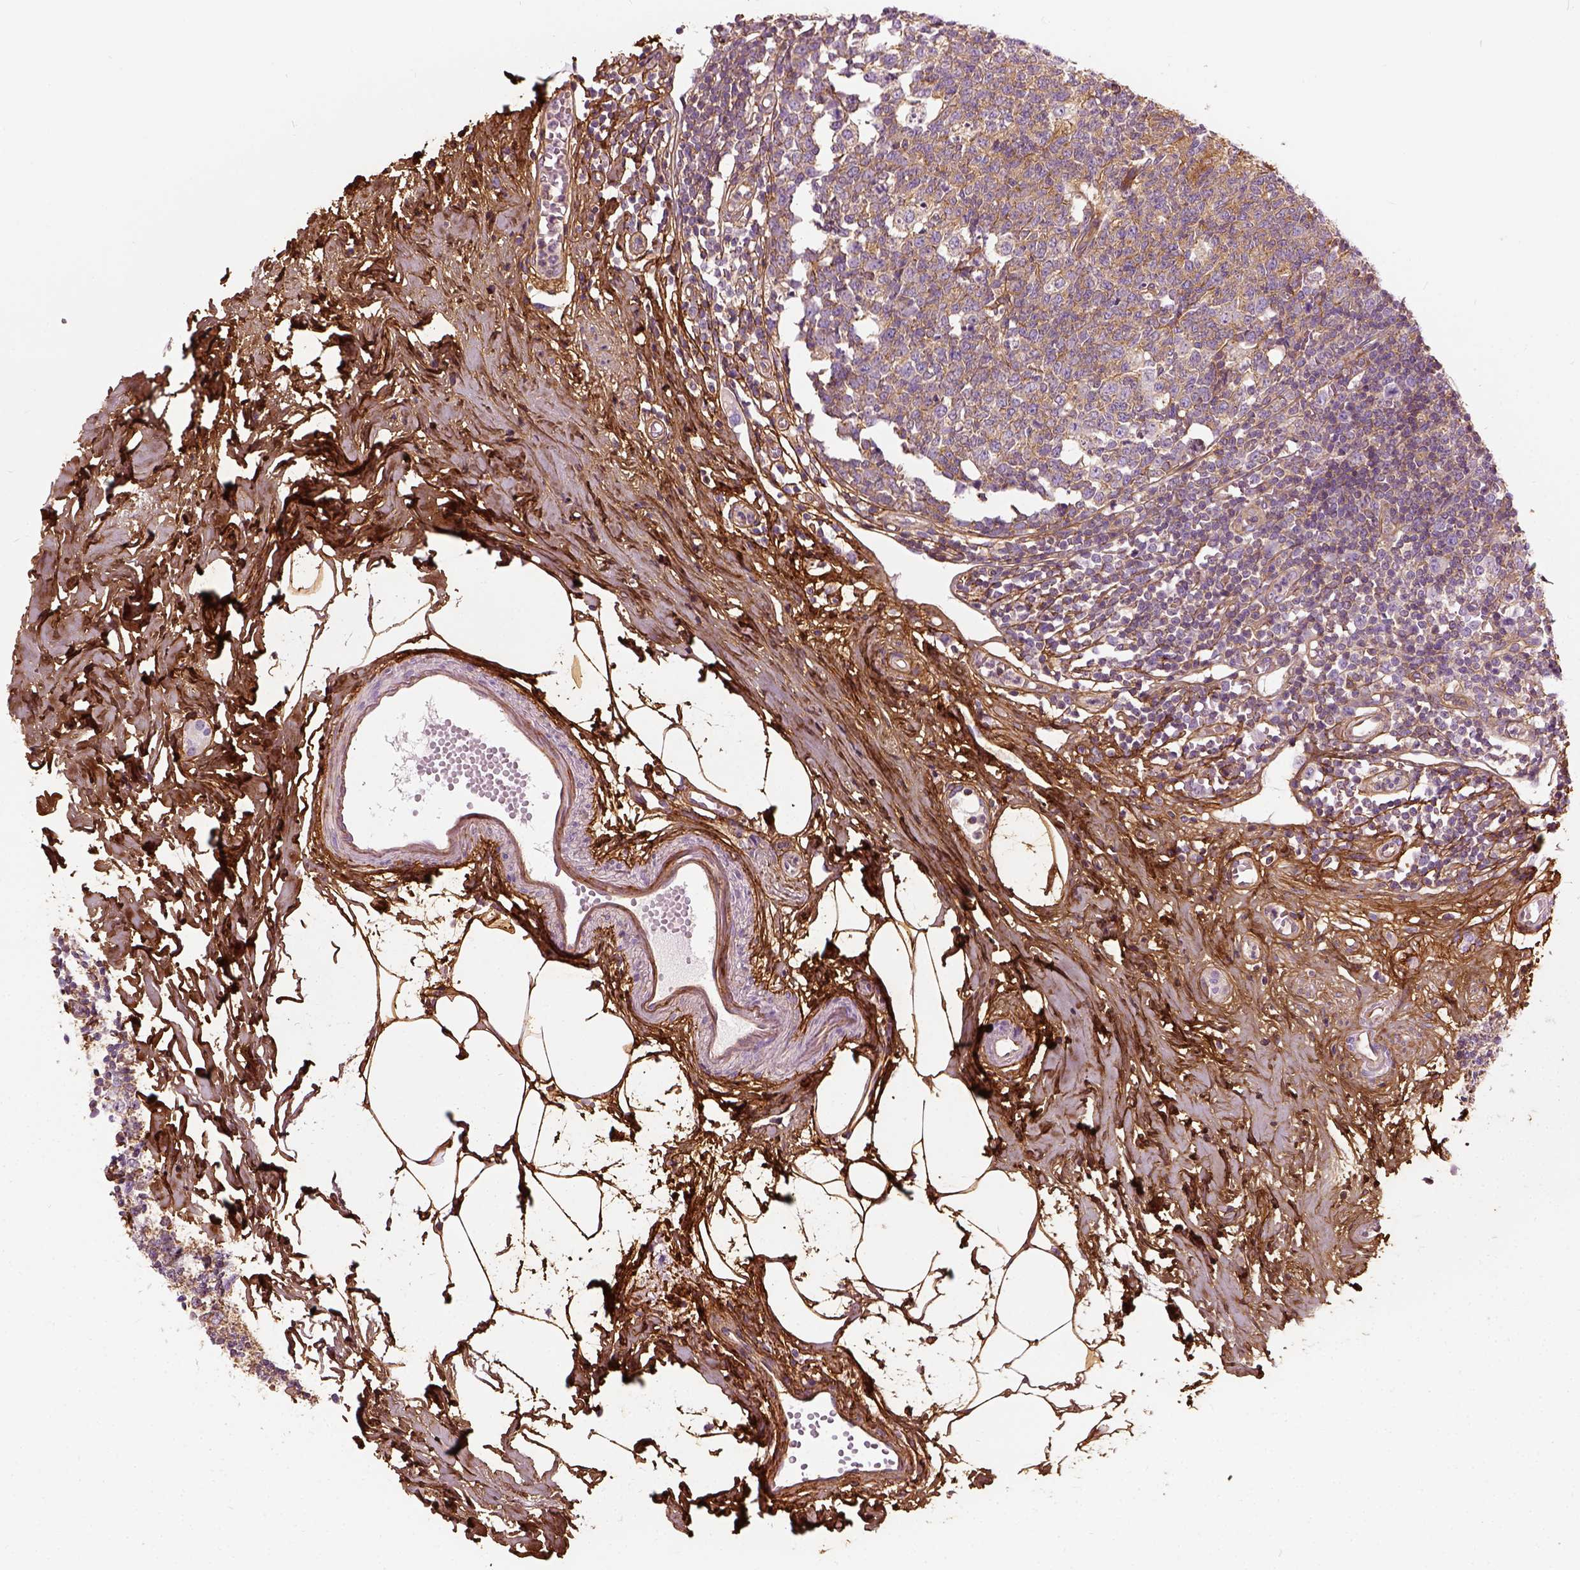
{"staining": {"intensity": "weak", "quantity": "25%-75%", "location": "cytoplasmic/membranous"}, "tissue": "appendix", "cell_type": "Glandular cells", "image_type": "normal", "snomed": [{"axis": "morphology", "description": "Normal tissue, NOS"}, {"axis": "morphology", "description": "Carcinoma, endometroid"}, {"axis": "topography", "description": "Appendix"}, {"axis": "topography", "description": "Colon"}], "caption": "High-magnification brightfield microscopy of unremarkable appendix stained with DAB (3,3'-diaminobenzidine) (brown) and counterstained with hematoxylin (blue). glandular cells exhibit weak cytoplasmic/membranous positivity is seen in about25%-75% of cells.", "gene": "COL6A2", "patient": {"sex": "female", "age": 60}}